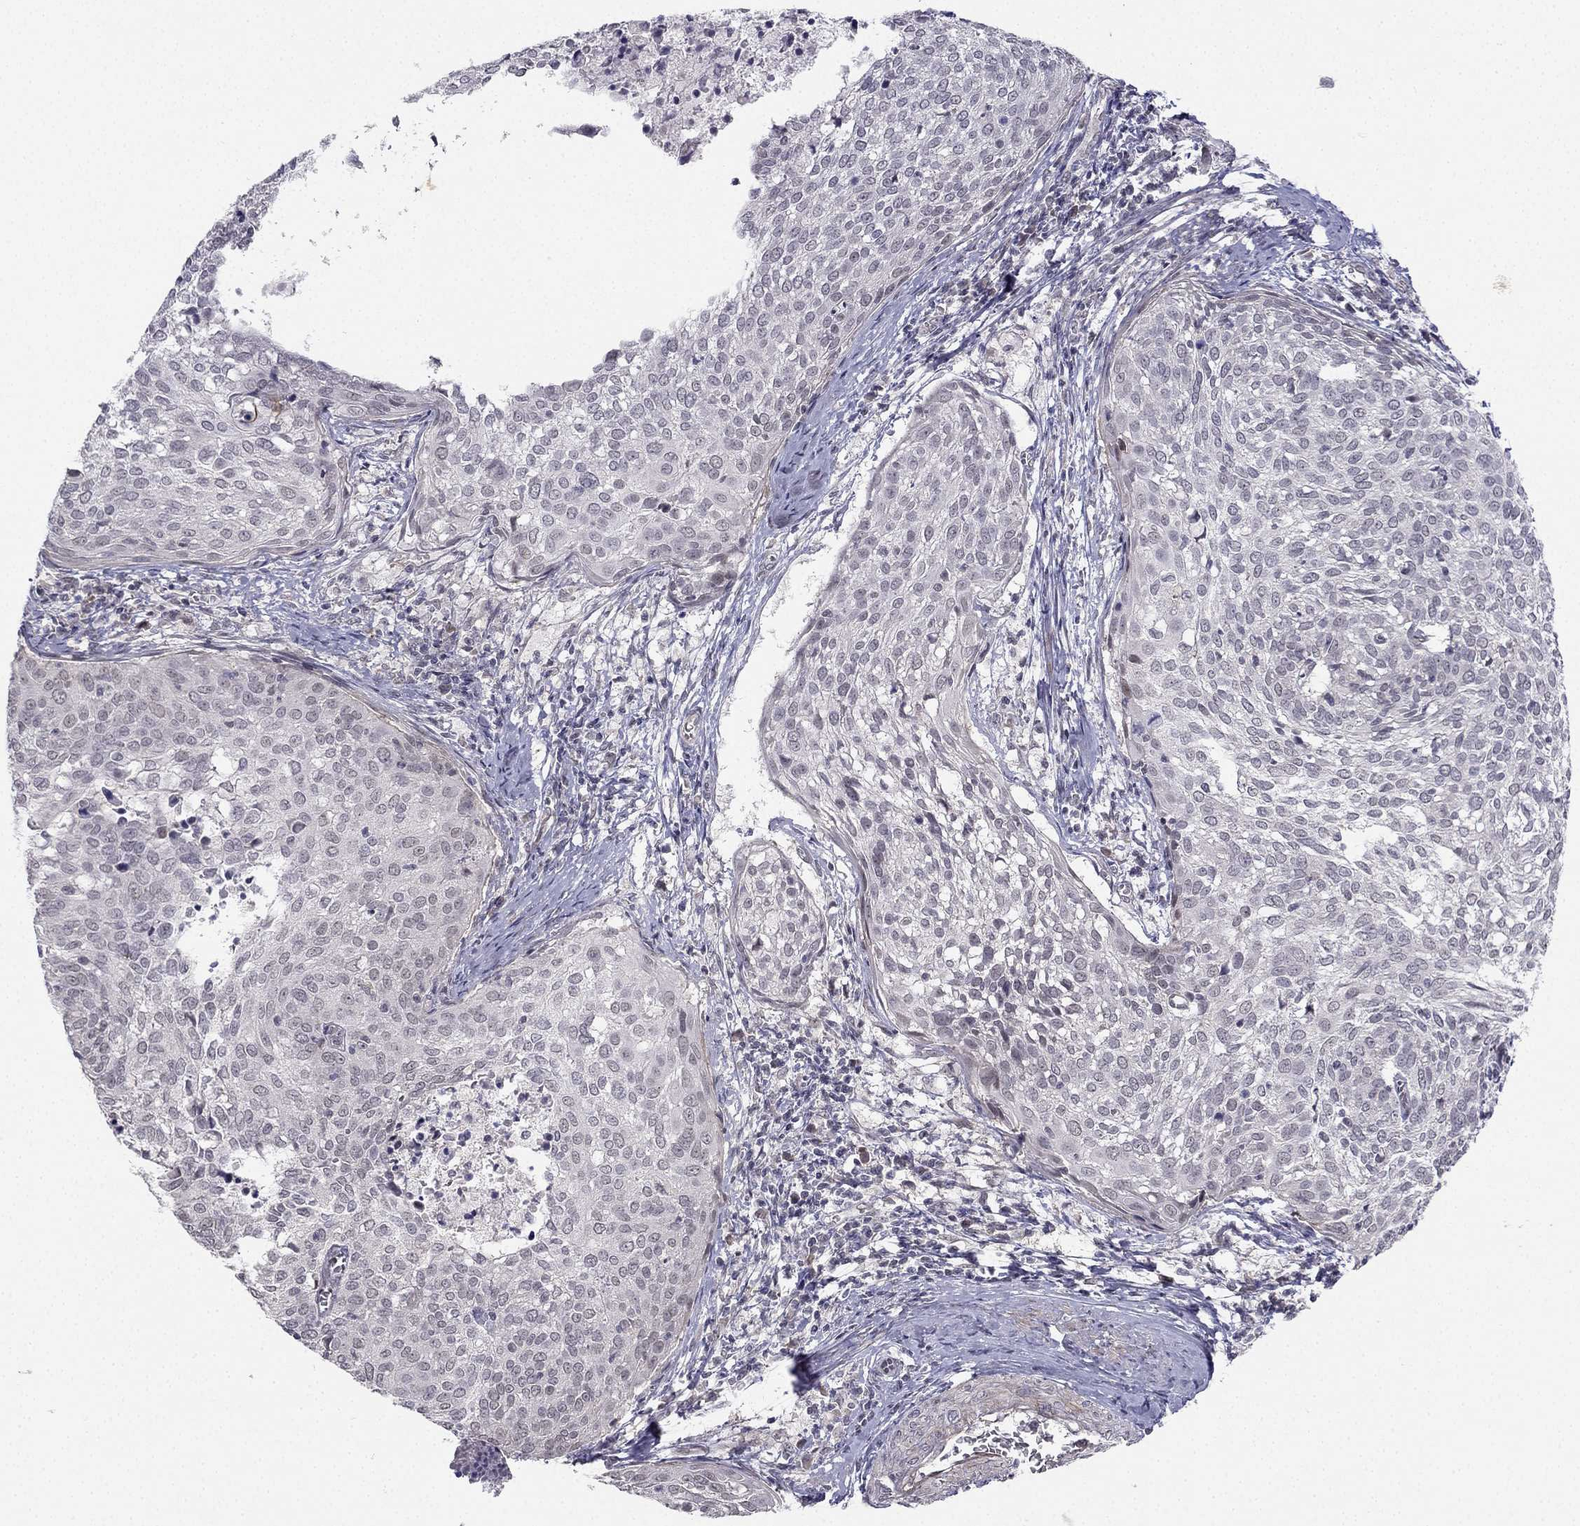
{"staining": {"intensity": "negative", "quantity": "none", "location": "none"}, "tissue": "cervical cancer", "cell_type": "Tumor cells", "image_type": "cancer", "snomed": [{"axis": "morphology", "description": "Squamous cell carcinoma, NOS"}, {"axis": "topography", "description": "Cervix"}], "caption": "Tumor cells are negative for protein expression in human cervical cancer. (DAB immunohistochemistry (IHC) with hematoxylin counter stain).", "gene": "CHST8", "patient": {"sex": "female", "age": 39}}